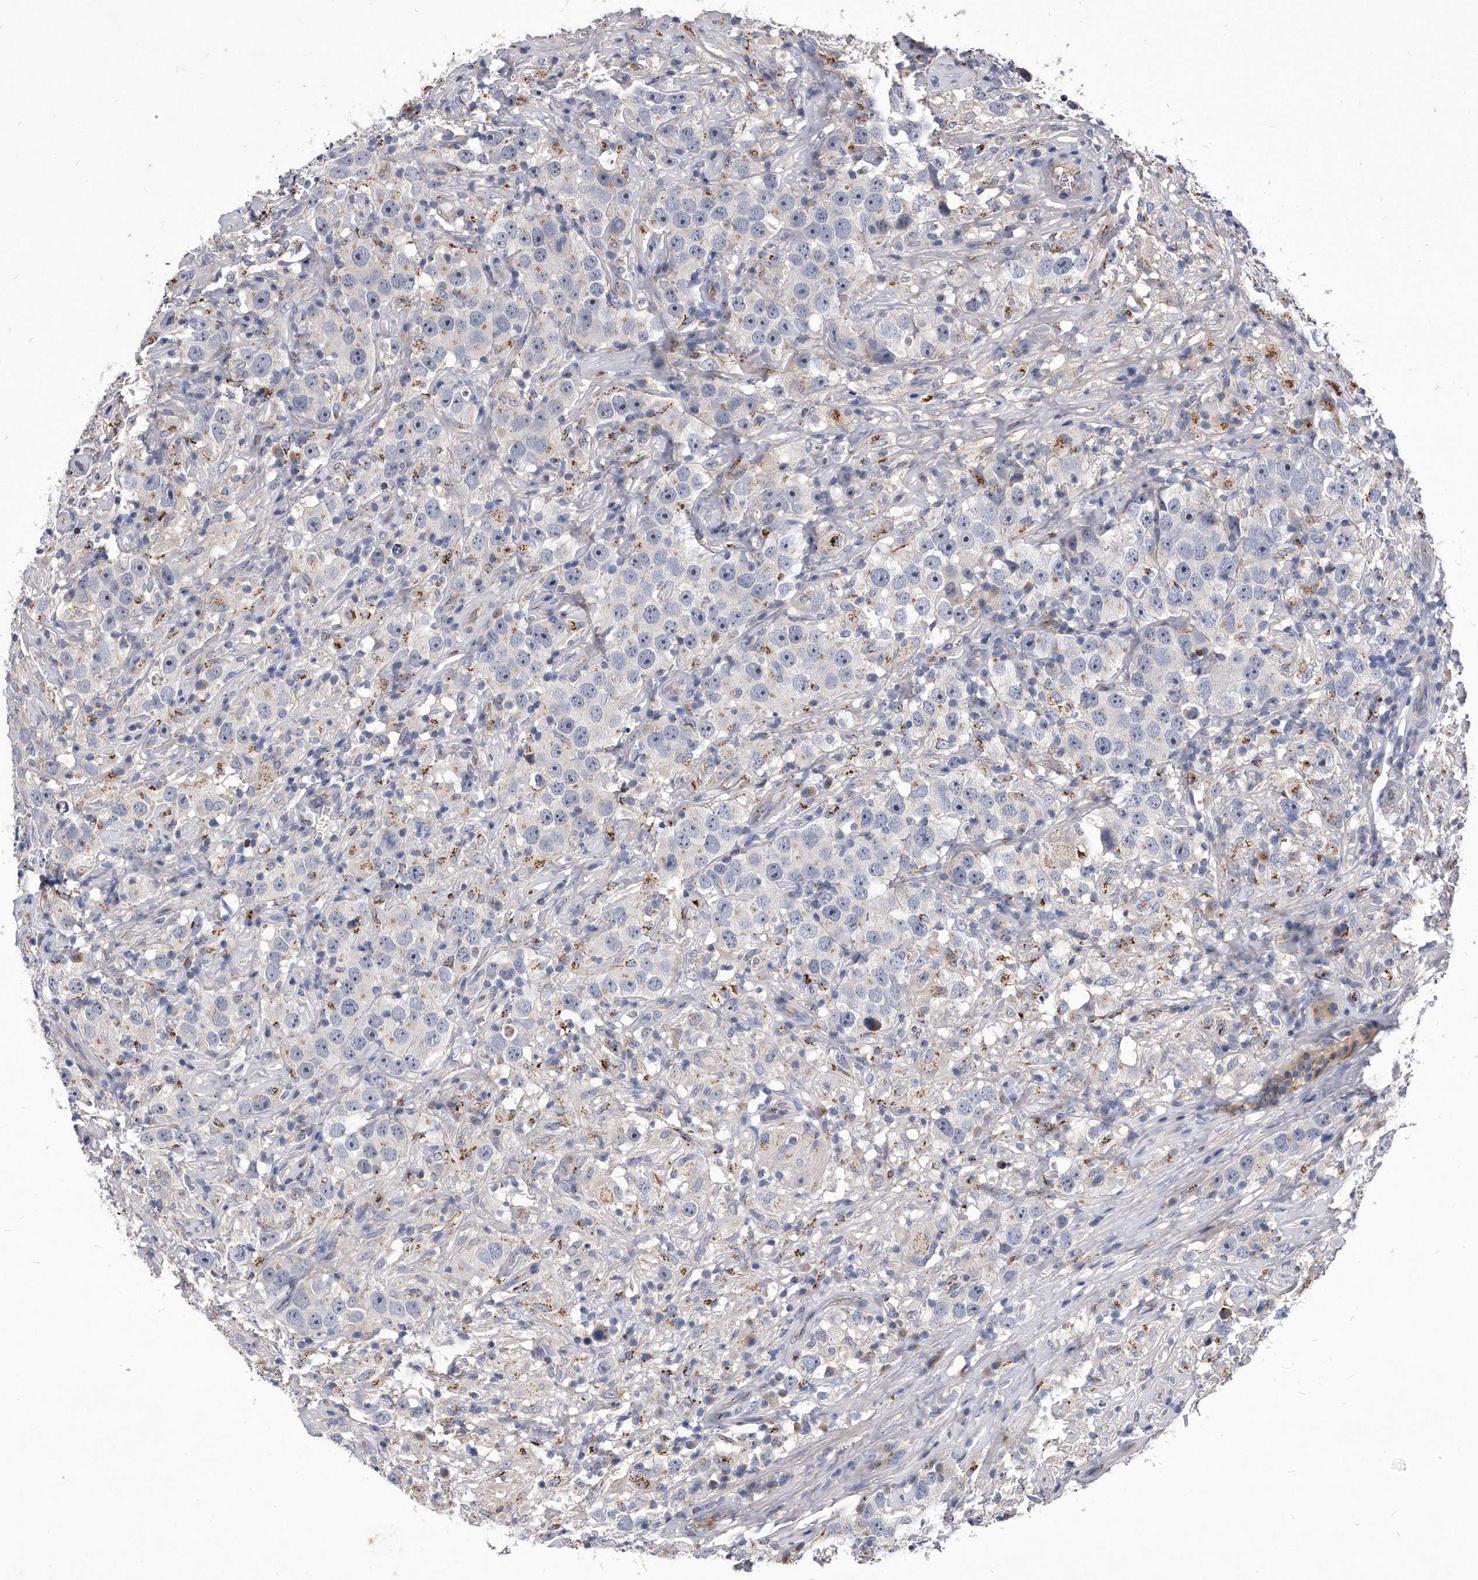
{"staining": {"intensity": "negative", "quantity": "none", "location": "none"}, "tissue": "testis cancer", "cell_type": "Tumor cells", "image_type": "cancer", "snomed": [{"axis": "morphology", "description": "Seminoma, NOS"}, {"axis": "topography", "description": "Testis"}], "caption": "The image shows no significant expression in tumor cells of testis cancer.", "gene": "MGAT4A", "patient": {"sex": "male", "age": 49}}